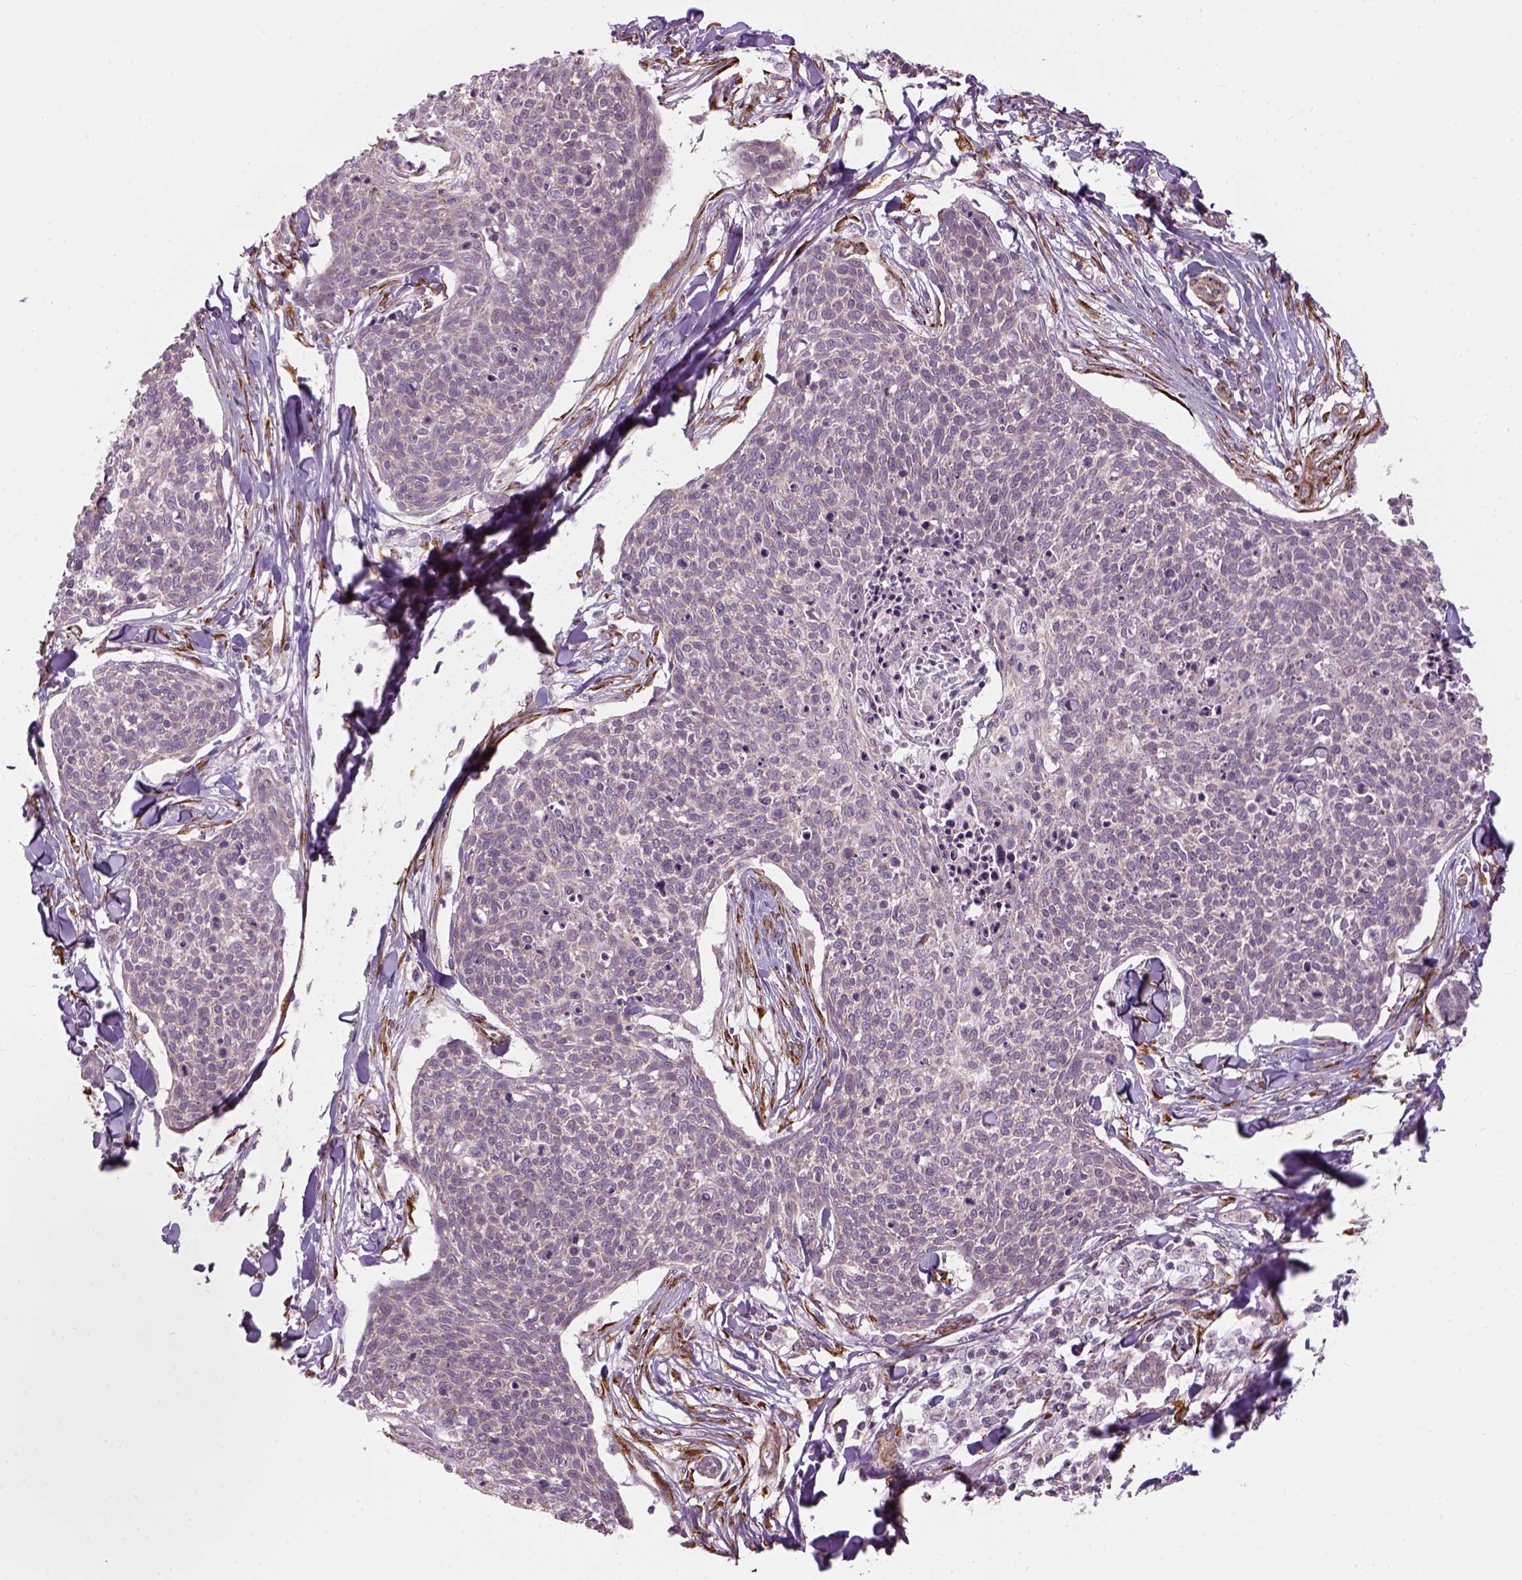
{"staining": {"intensity": "negative", "quantity": "none", "location": "none"}, "tissue": "skin cancer", "cell_type": "Tumor cells", "image_type": "cancer", "snomed": [{"axis": "morphology", "description": "Squamous cell carcinoma, NOS"}, {"axis": "topography", "description": "Skin"}, {"axis": "topography", "description": "Vulva"}], "caption": "A high-resolution micrograph shows immunohistochemistry (IHC) staining of skin cancer, which displays no significant expression in tumor cells.", "gene": "XK", "patient": {"sex": "female", "age": 75}}